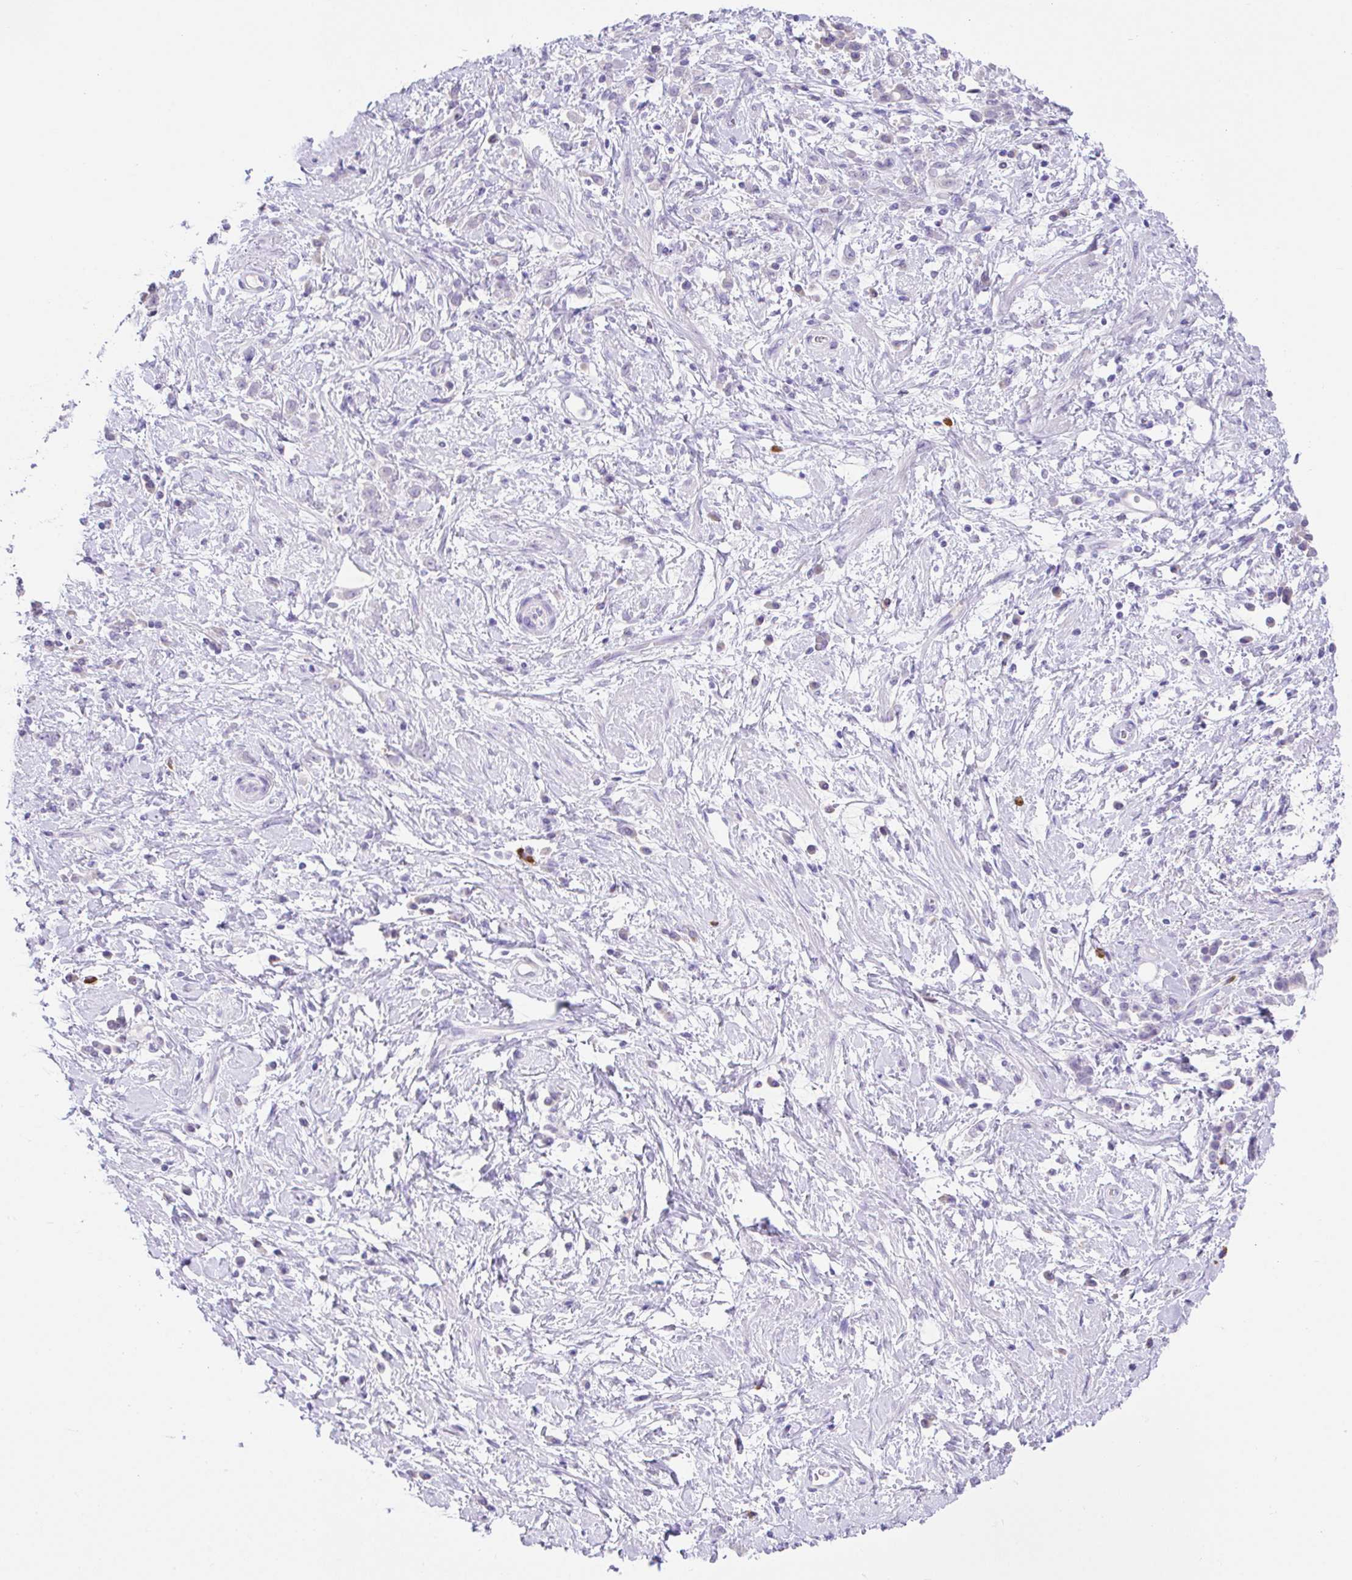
{"staining": {"intensity": "negative", "quantity": "none", "location": "none"}, "tissue": "stomach cancer", "cell_type": "Tumor cells", "image_type": "cancer", "snomed": [{"axis": "morphology", "description": "Adenocarcinoma, NOS"}, {"axis": "topography", "description": "Stomach"}], "caption": "Tumor cells show no significant protein staining in stomach cancer.", "gene": "HACD4", "patient": {"sex": "female", "age": 60}}